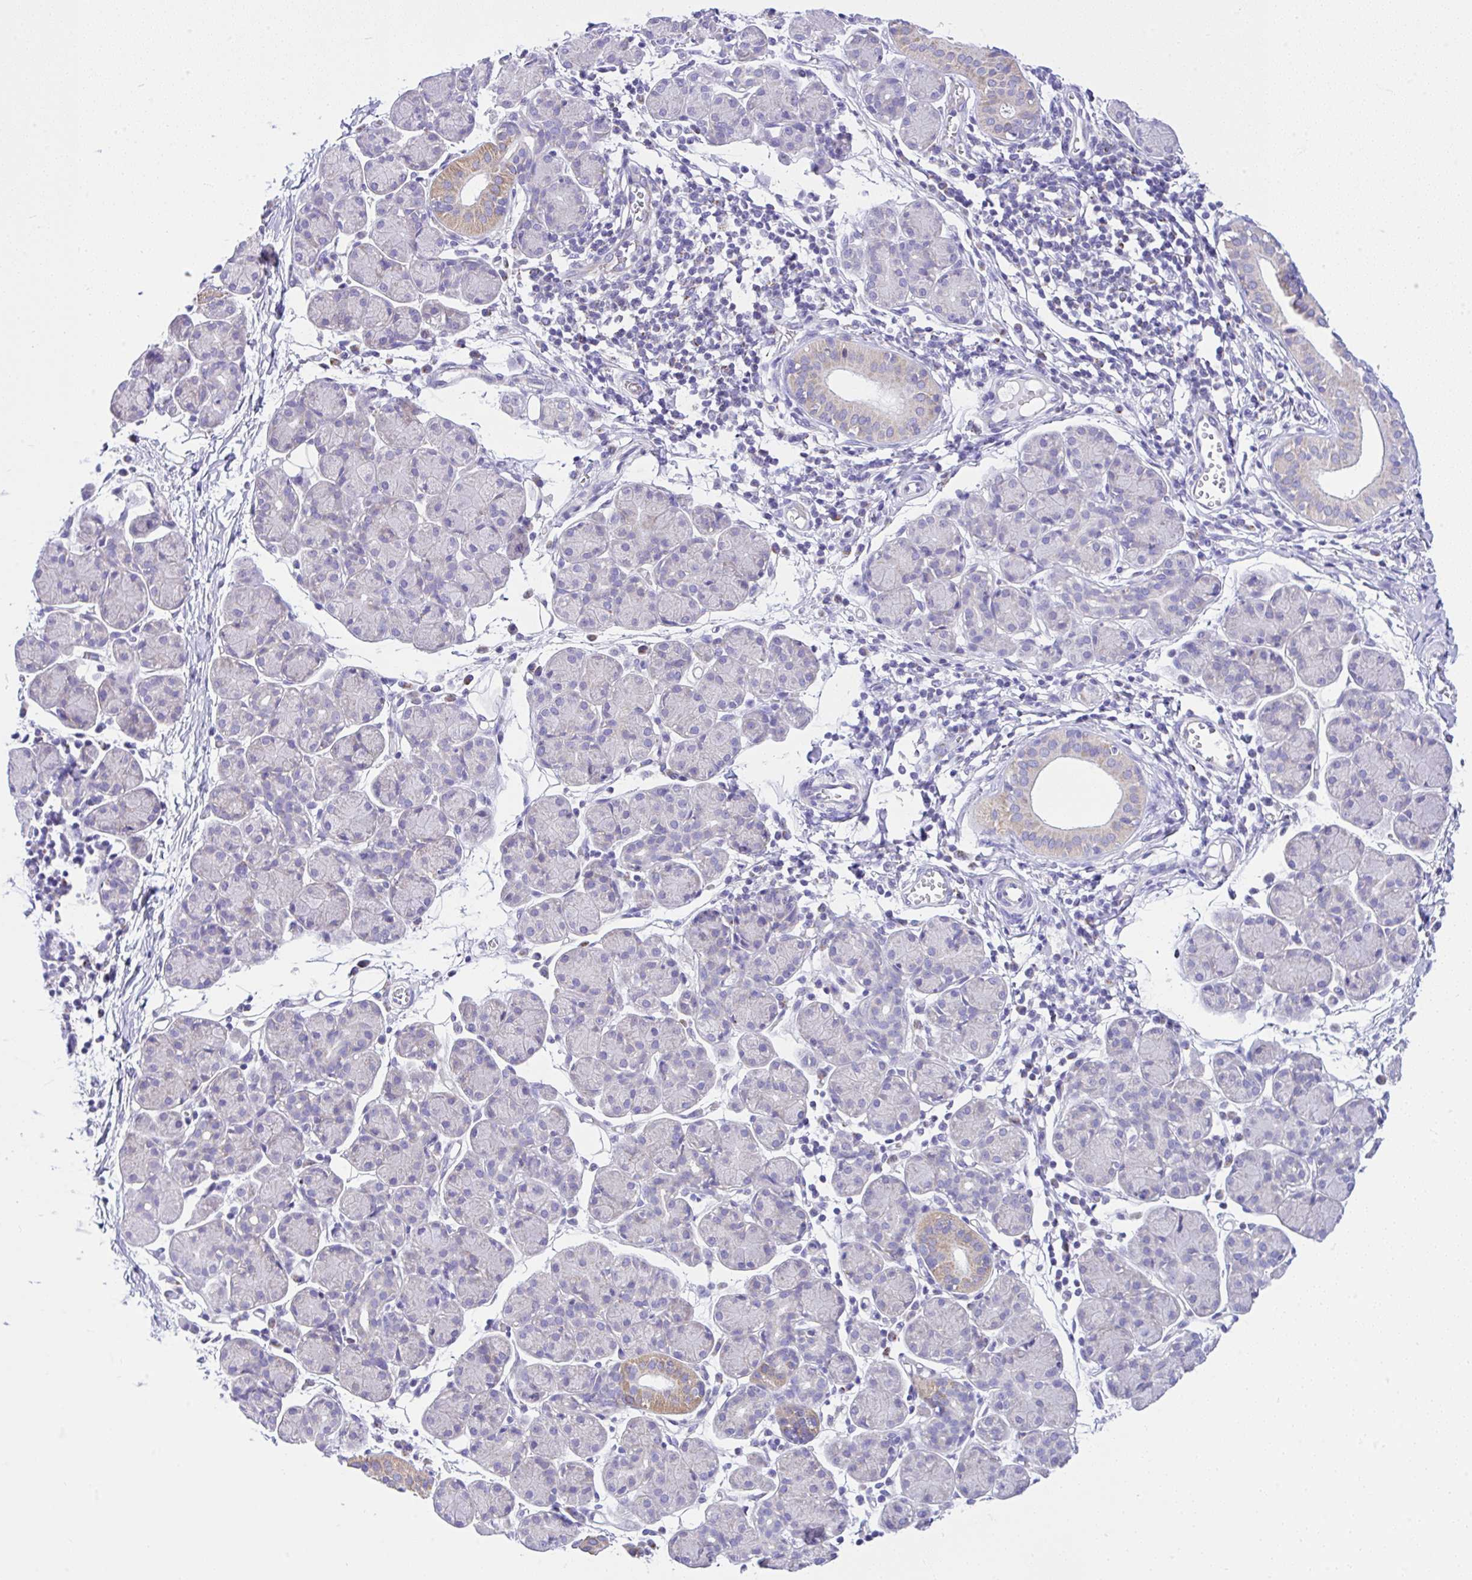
{"staining": {"intensity": "weak", "quantity": "<25%", "location": "cytoplasmic/membranous"}, "tissue": "salivary gland", "cell_type": "Glandular cells", "image_type": "normal", "snomed": [{"axis": "morphology", "description": "Normal tissue, NOS"}, {"axis": "morphology", "description": "Inflammation, NOS"}, {"axis": "topography", "description": "Lymph node"}, {"axis": "topography", "description": "Salivary gland"}], "caption": "This is a image of immunohistochemistry staining of unremarkable salivary gland, which shows no staining in glandular cells. (DAB immunohistochemistry with hematoxylin counter stain).", "gene": "SLC13A1", "patient": {"sex": "male", "age": 3}}